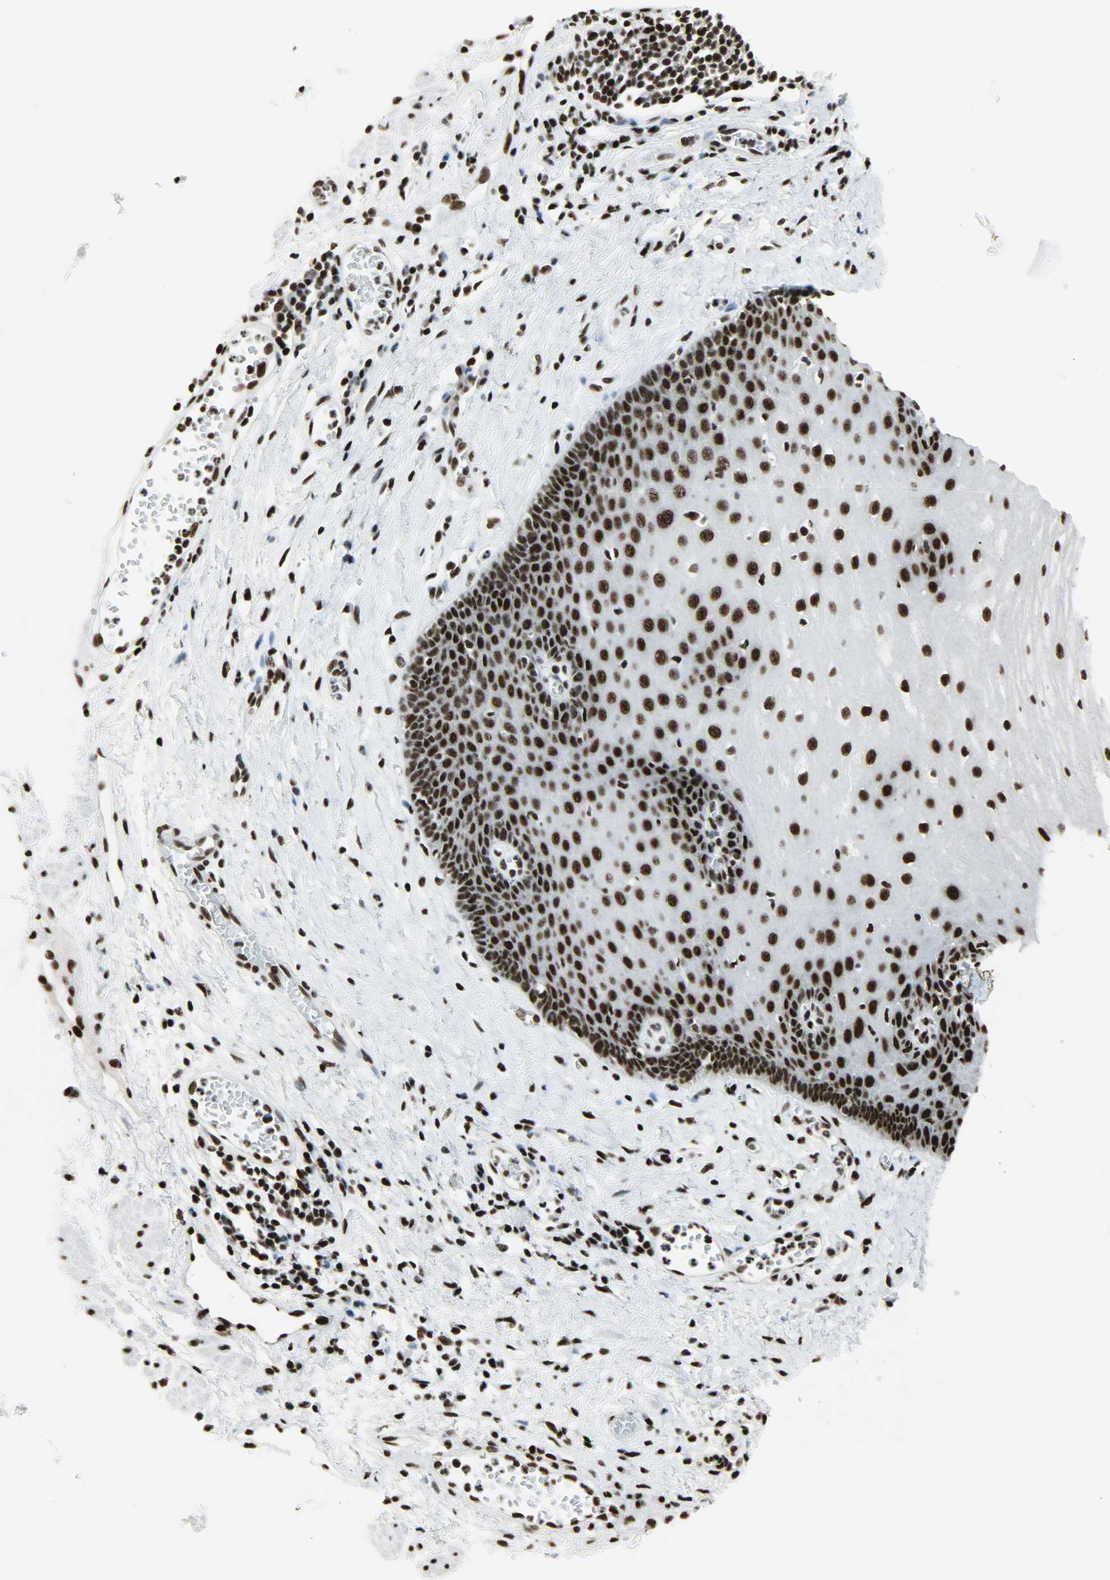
{"staining": {"intensity": "strong", "quantity": ">75%", "location": "nuclear"}, "tissue": "esophagus", "cell_type": "Squamous epithelial cells", "image_type": "normal", "snomed": [{"axis": "morphology", "description": "Normal tissue, NOS"}, {"axis": "morphology", "description": "Squamous cell carcinoma, NOS"}, {"axis": "topography", "description": "Esophagus"}], "caption": "Human esophagus stained with a brown dye reveals strong nuclear positive positivity in approximately >75% of squamous epithelial cells.", "gene": "SNRPA", "patient": {"sex": "male", "age": 65}}